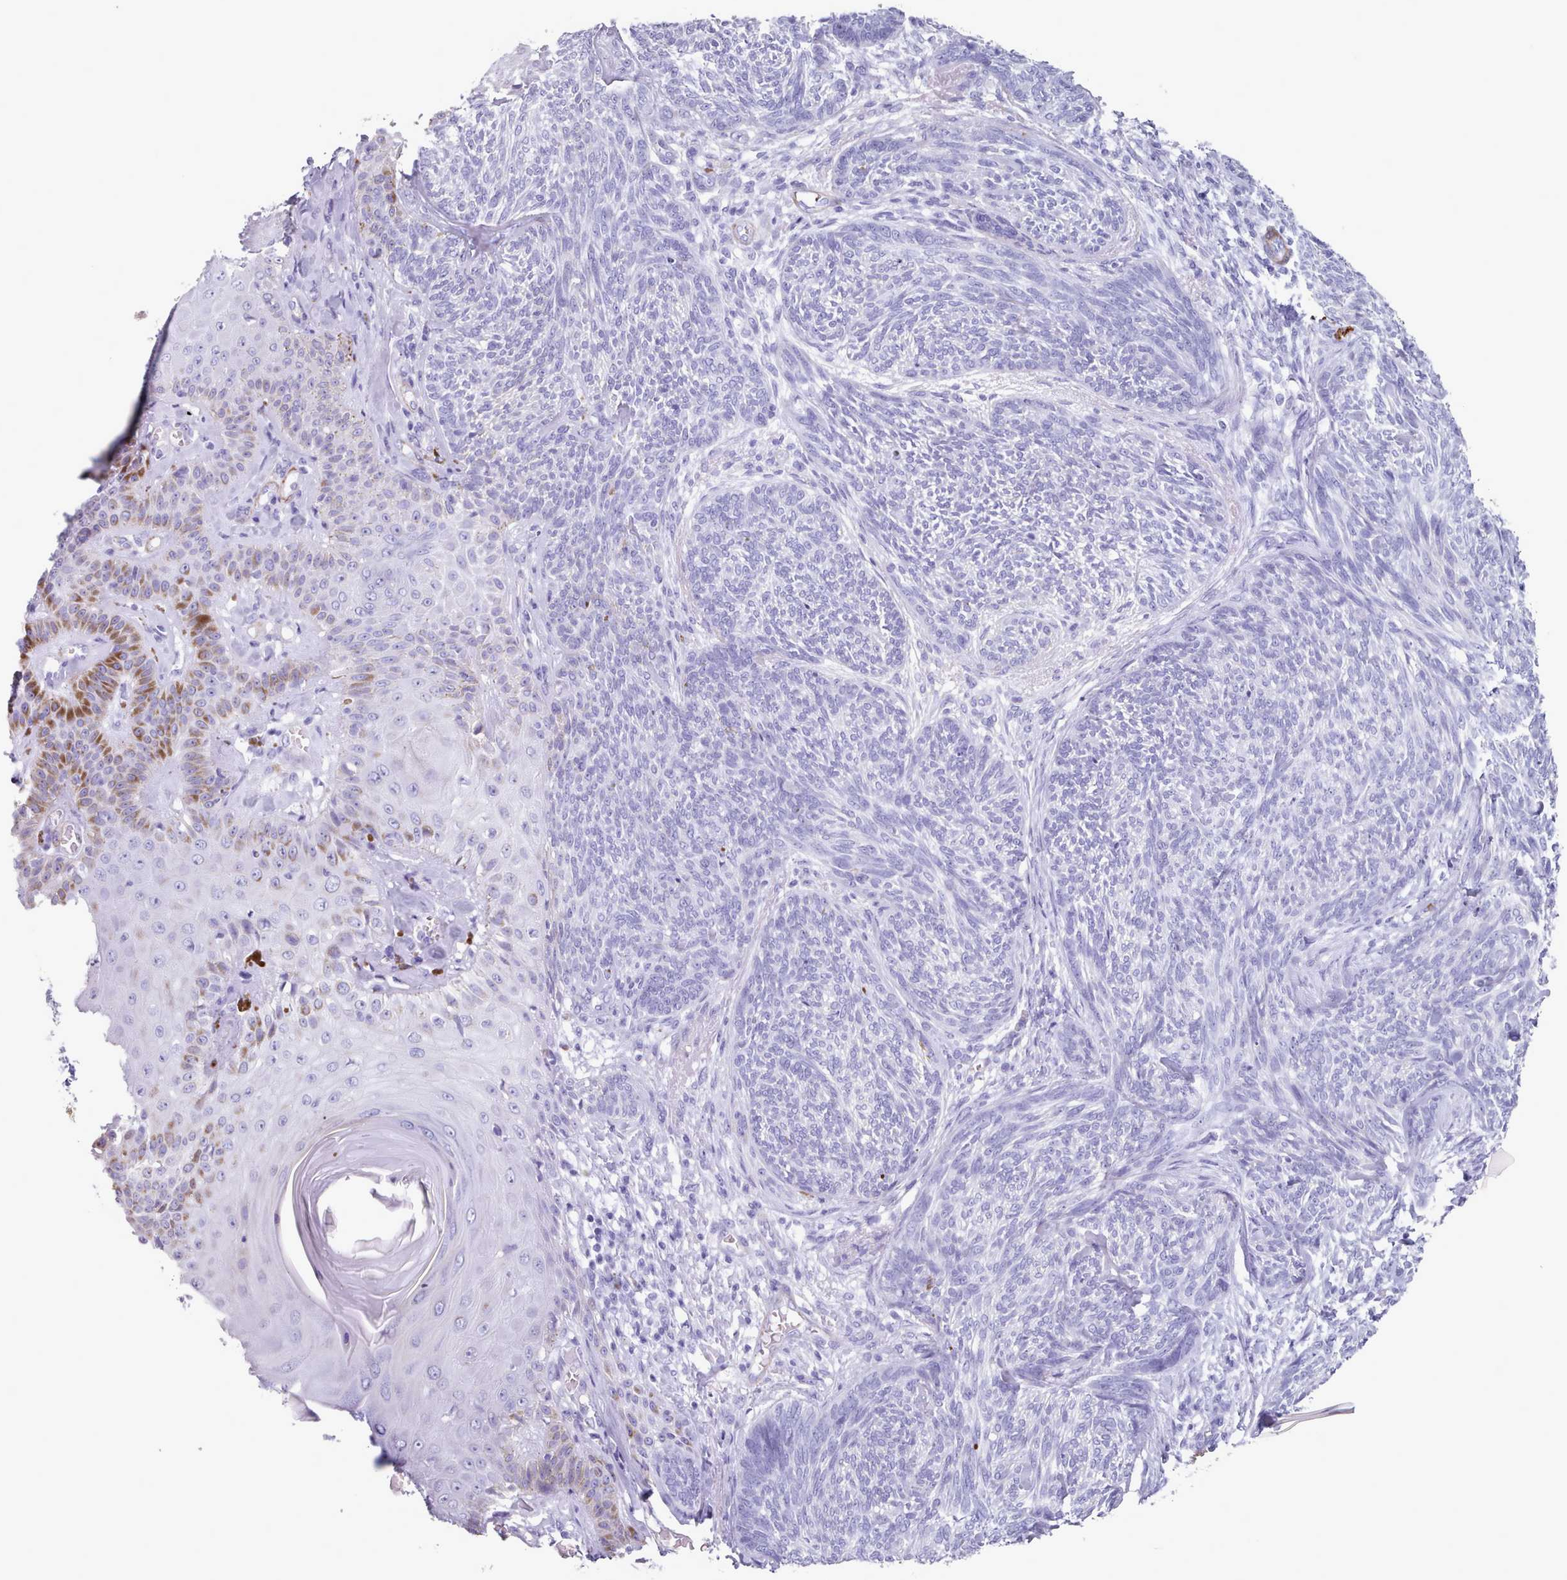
{"staining": {"intensity": "negative", "quantity": "none", "location": "none"}, "tissue": "skin cancer", "cell_type": "Tumor cells", "image_type": "cancer", "snomed": [{"axis": "morphology", "description": "Basal cell carcinoma"}, {"axis": "topography", "description": "Skin"}], "caption": "This is an immunohistochemistry (IHC) histopathology image of human skin cancer (basal cell carcinoma). There is no staining in tumor cells.", "gene": "FPGS", "patient": {"sex": "male", "age": 73}}